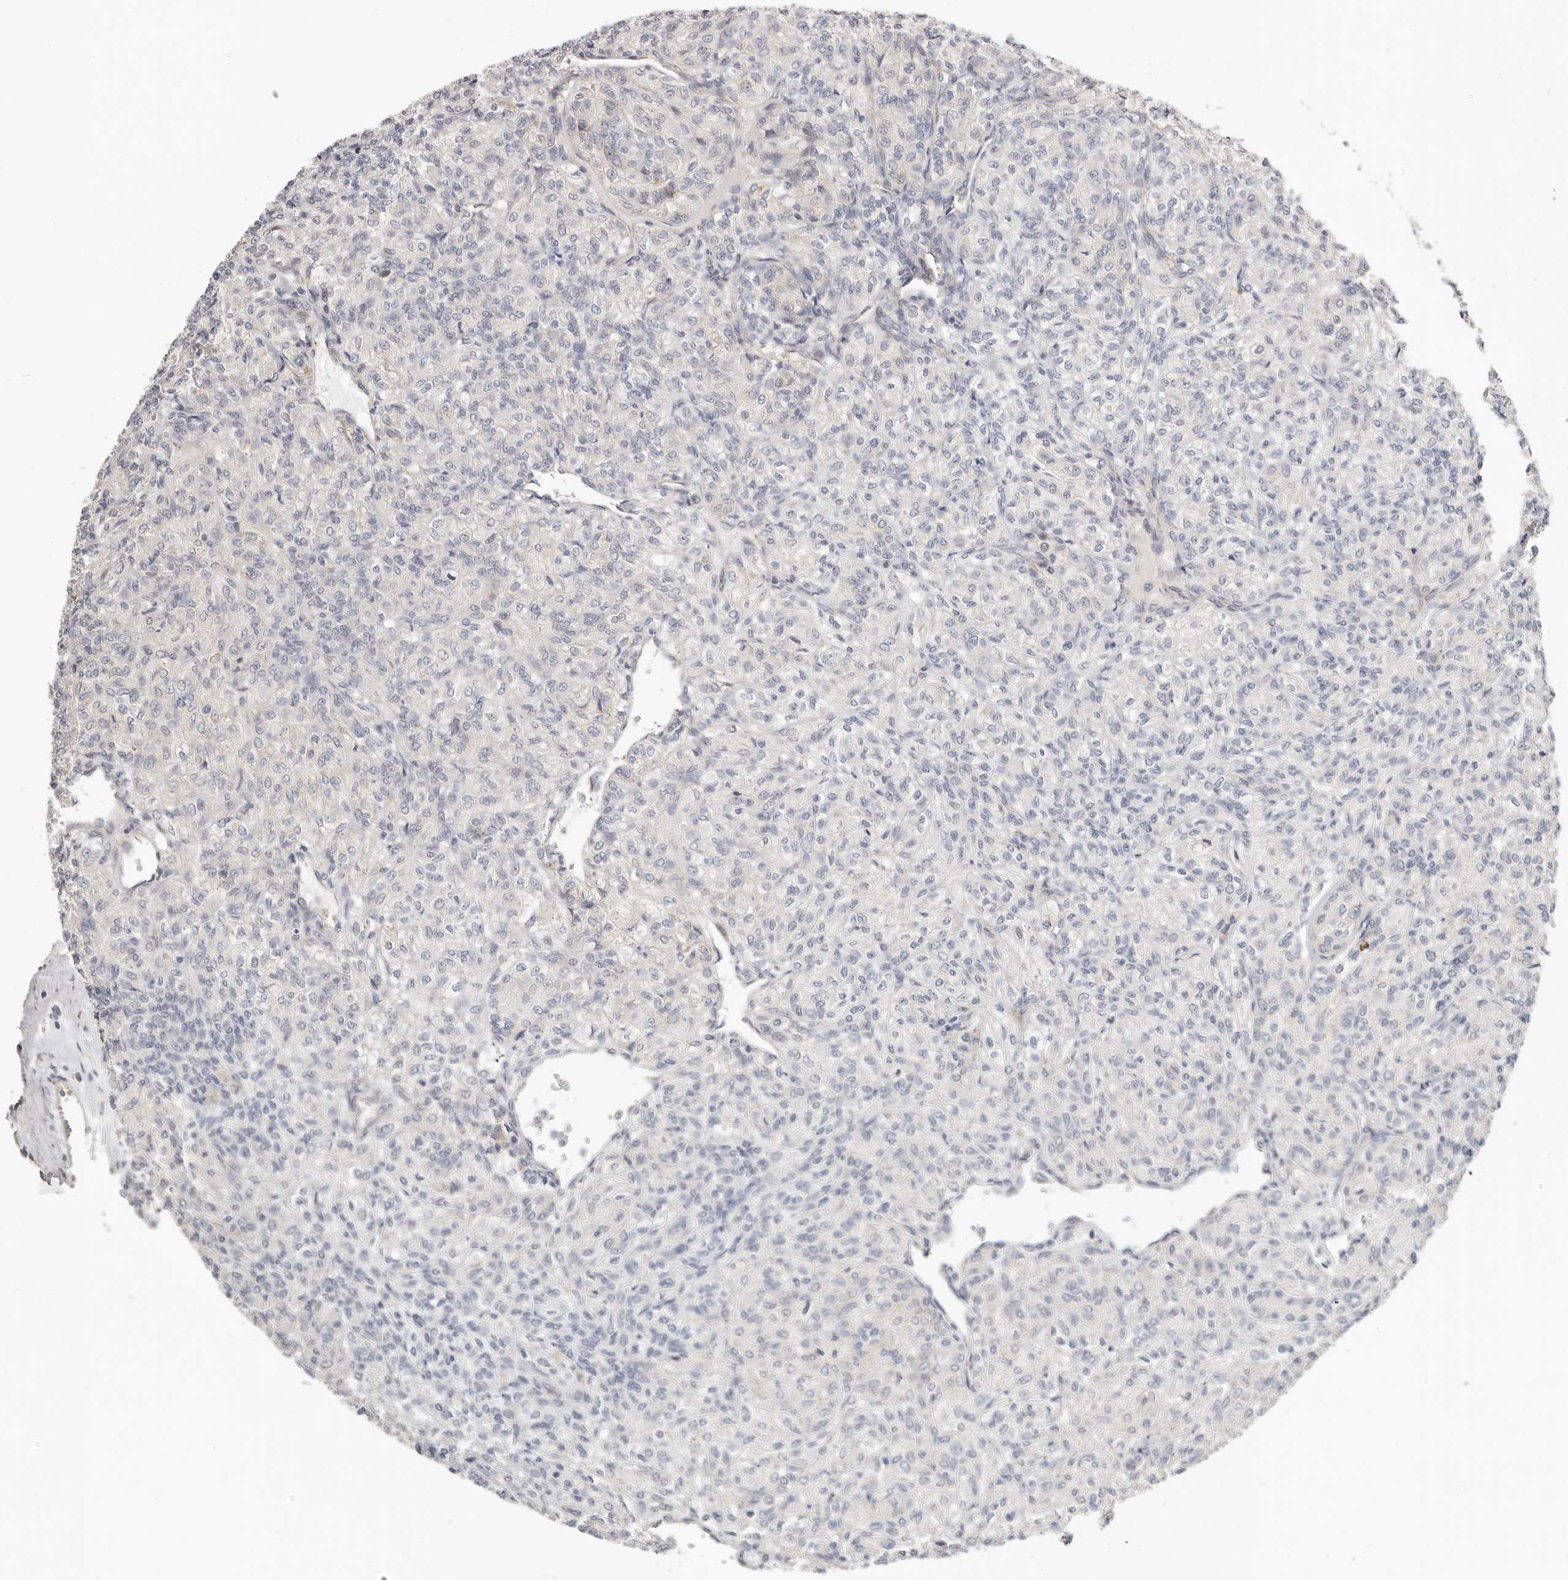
{"staining": {"intensity": "negative", "quantity": "none", "location": "none"}, "tissue": "renal cancer", "cell_type": "Tumor cells", "image_type": "cancer", "snomed": [{"axis": "morphology", "description": "Adenocarcinoma, NOS"}, {"axis": "topography", "description": "Kidney"}], "caption": "Immunohistochemistry of renal adenocarcinoma shows no staining in tumor cells. (Stains: DAB immunohistochemistry with hematoxylin counter stain, Microscopy: brightfield microscopy at high magnification).", "gene": "IL32", "patient": {"sex": "male", "age": 77}}